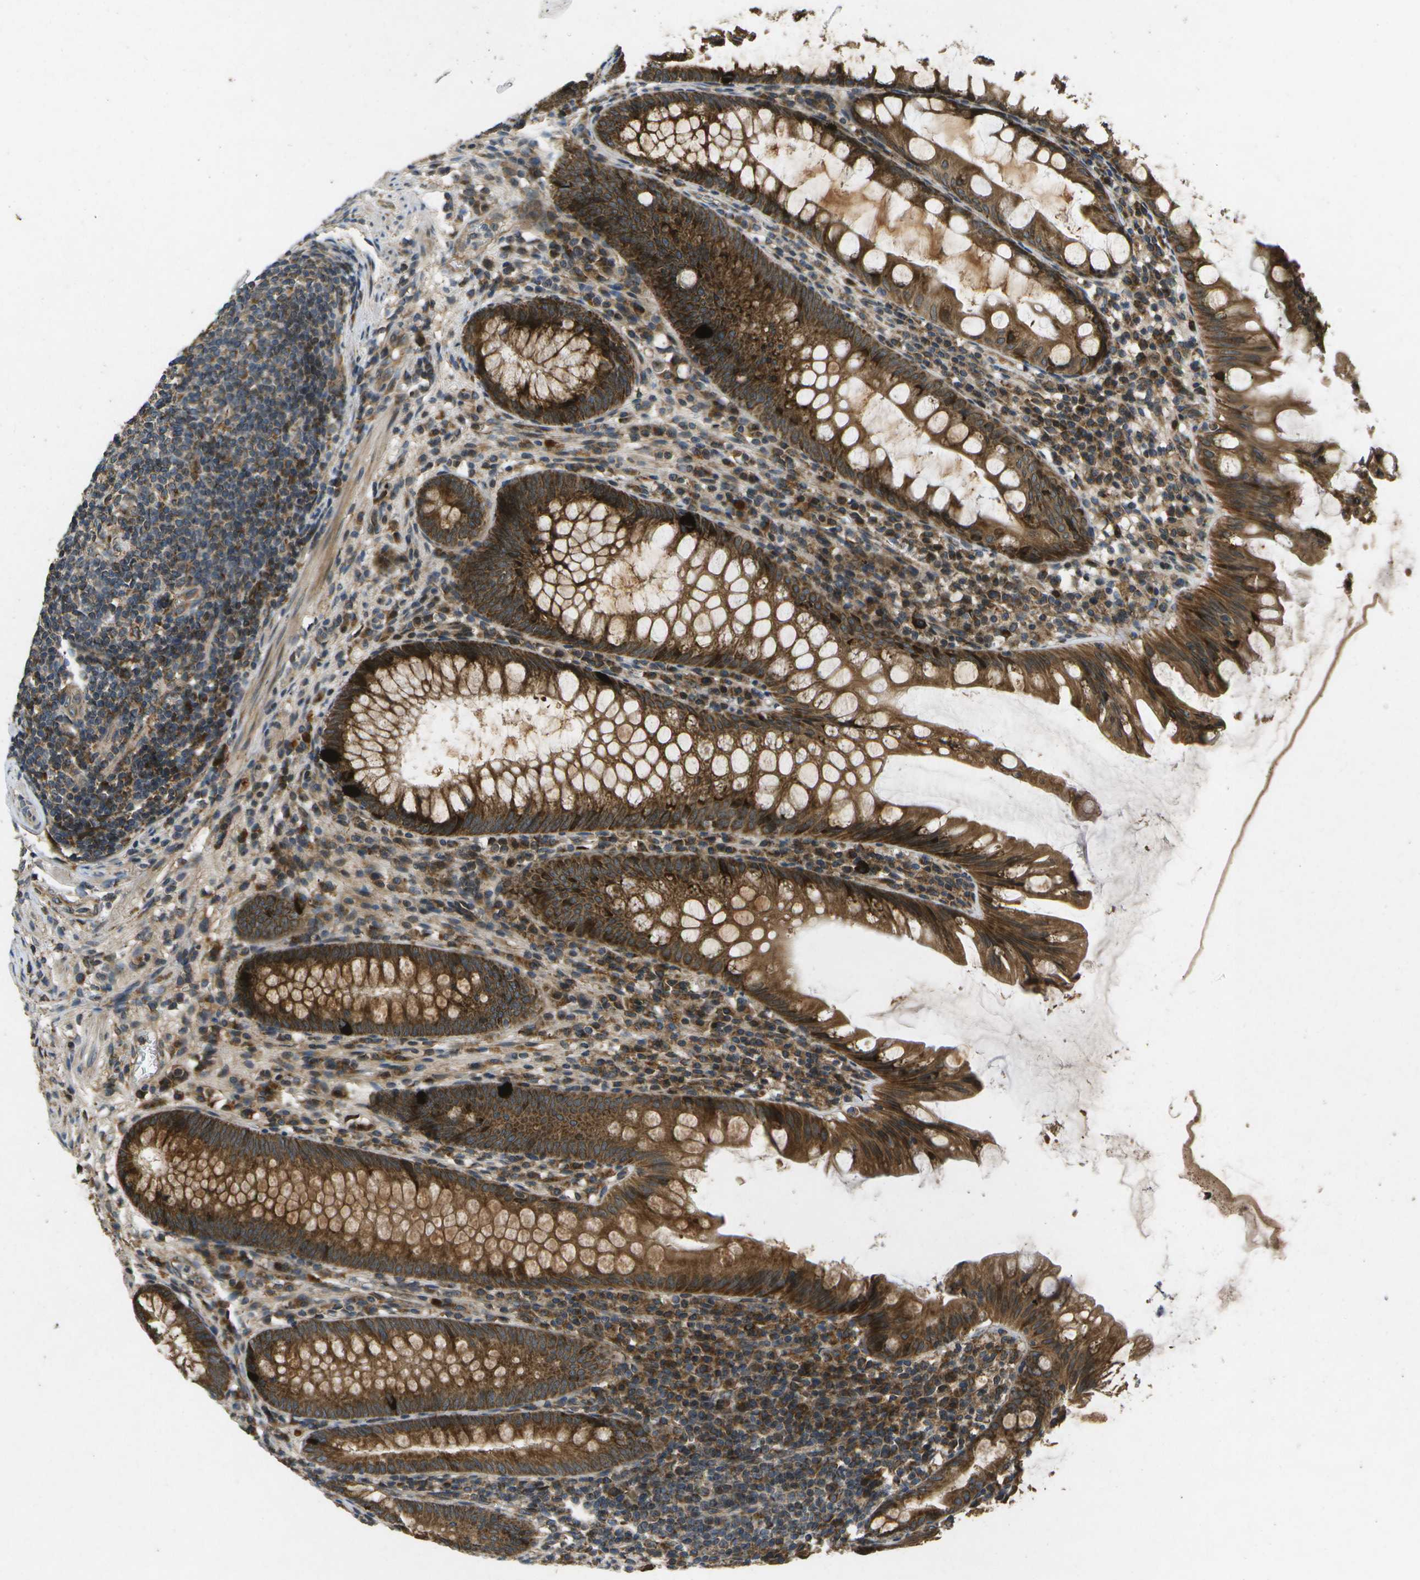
{"staining": {"intensity": "moderate", "quantity": ">75%", "location": "cytoplasmic/membranous"}, "tissue": "appendix", "cell_type": "Glandular cells", "image_type": "normal", "snomed": [{"axis": "morphology", "description": "Normal tissue, NOS"}, {"axis": "topography", "description": "Appendix"}], "caption": "Immunohistochemistry (IHC) (DAB (3,3'-diaminobenzidine)) staining of unremarkable appendix reveals moderate cytoplasmic/membranous protein expression in about >75% of glandular cells. (DAB = brown stain, brightfield microscopy at high magnification).", "gene": "HFE", "patient": {"sex": "male", "age": 56}}